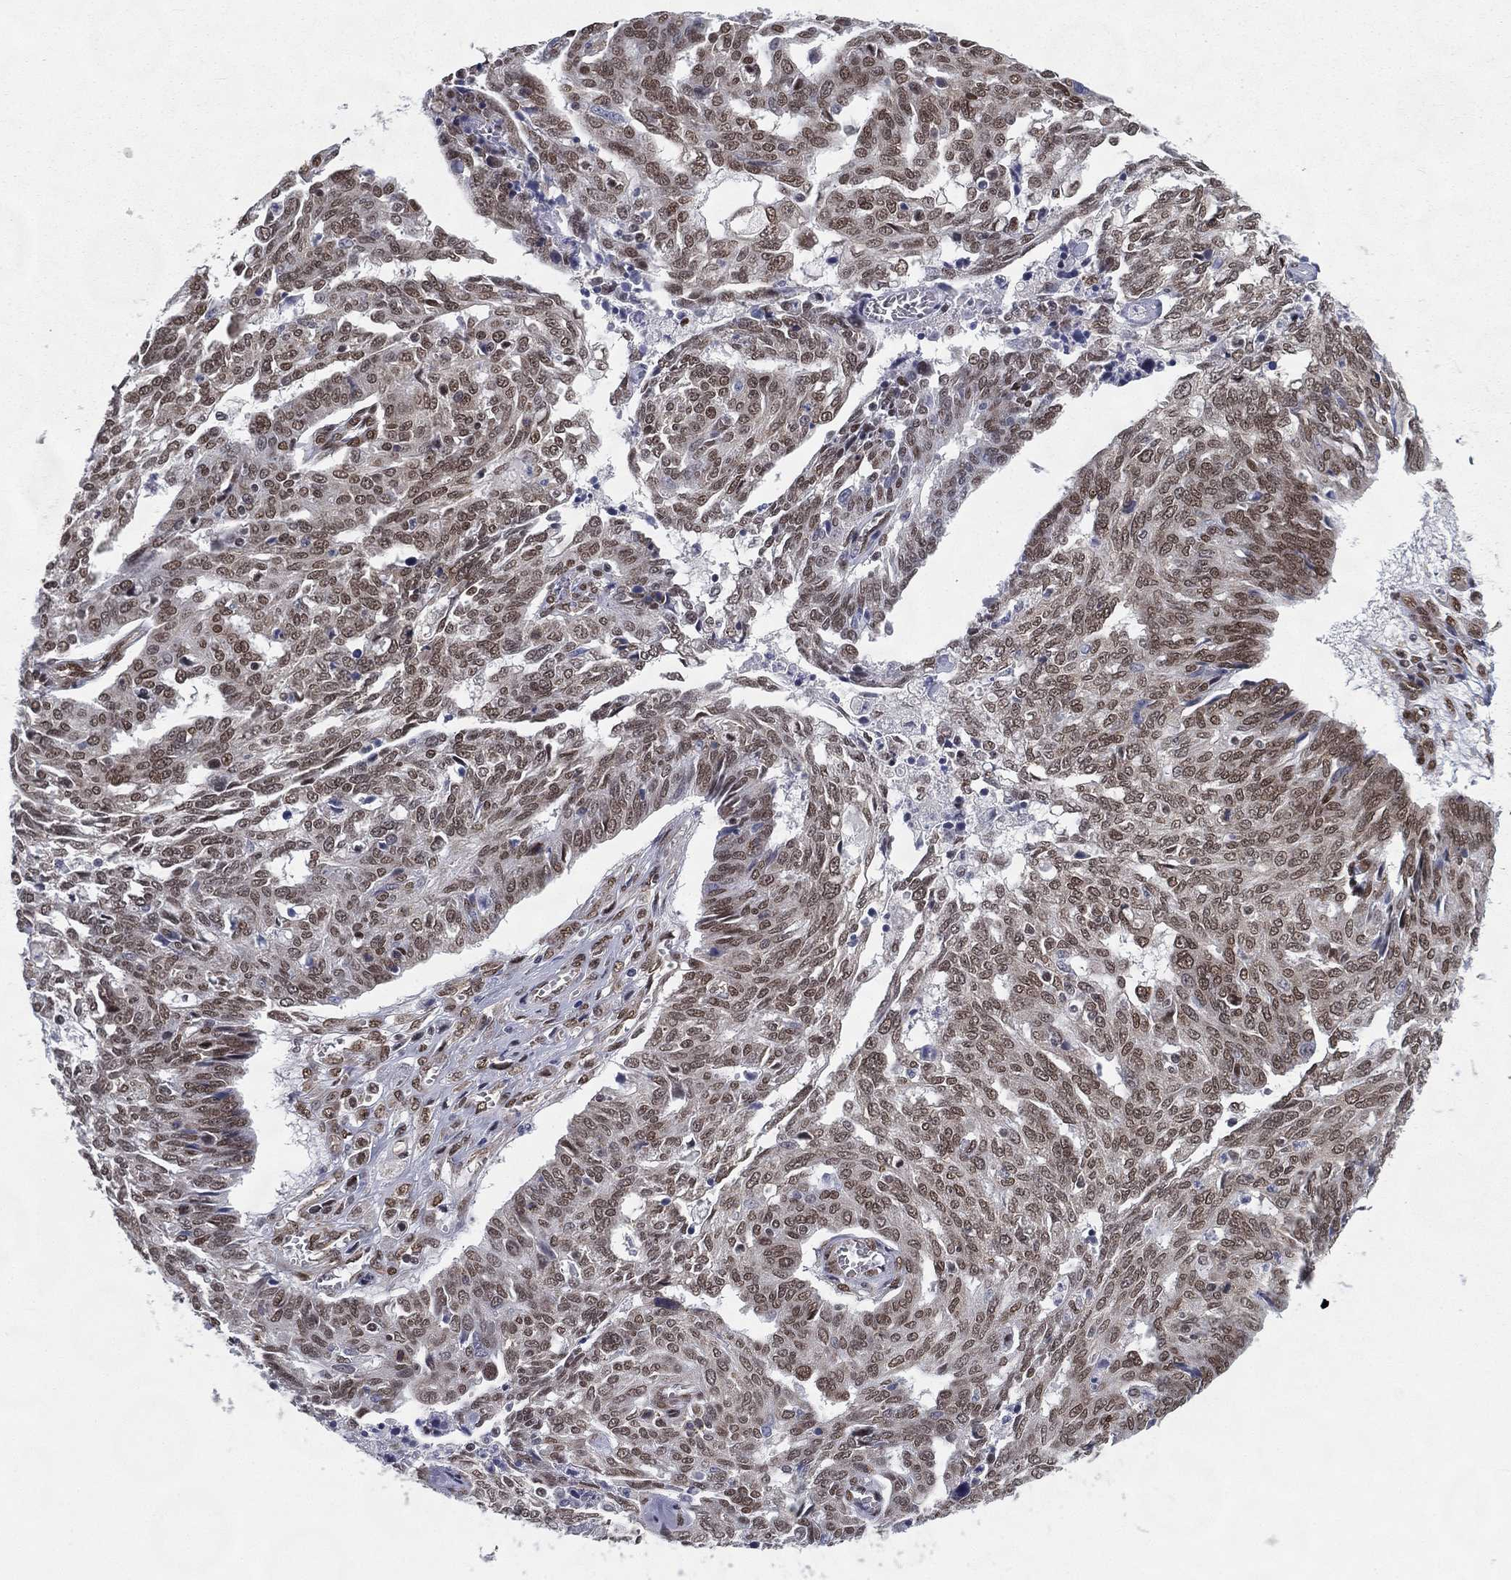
{"staining": {"intensity": "moderate", "quantity": "25%-75%", "location": "nuclear"}, "tissue": "ovarian cancer", "cell_type": "Tumor cells", "image_type": "cancer", "snomed": [{"axis": "morphology", "description": "Cystadenocarcinoma, serous, NOS"}, {"axis": "topography", "description": "Ovary"}], "caption": "IHC image of ovarian serous cystadenocarcinoma stained for a protein (brown), which displays medium levels of moderate nuclear staining in approximately 25%-75% of tumor cells.", "gene": "FUBP3", "patient": {"sex": "female", "age": 67}}